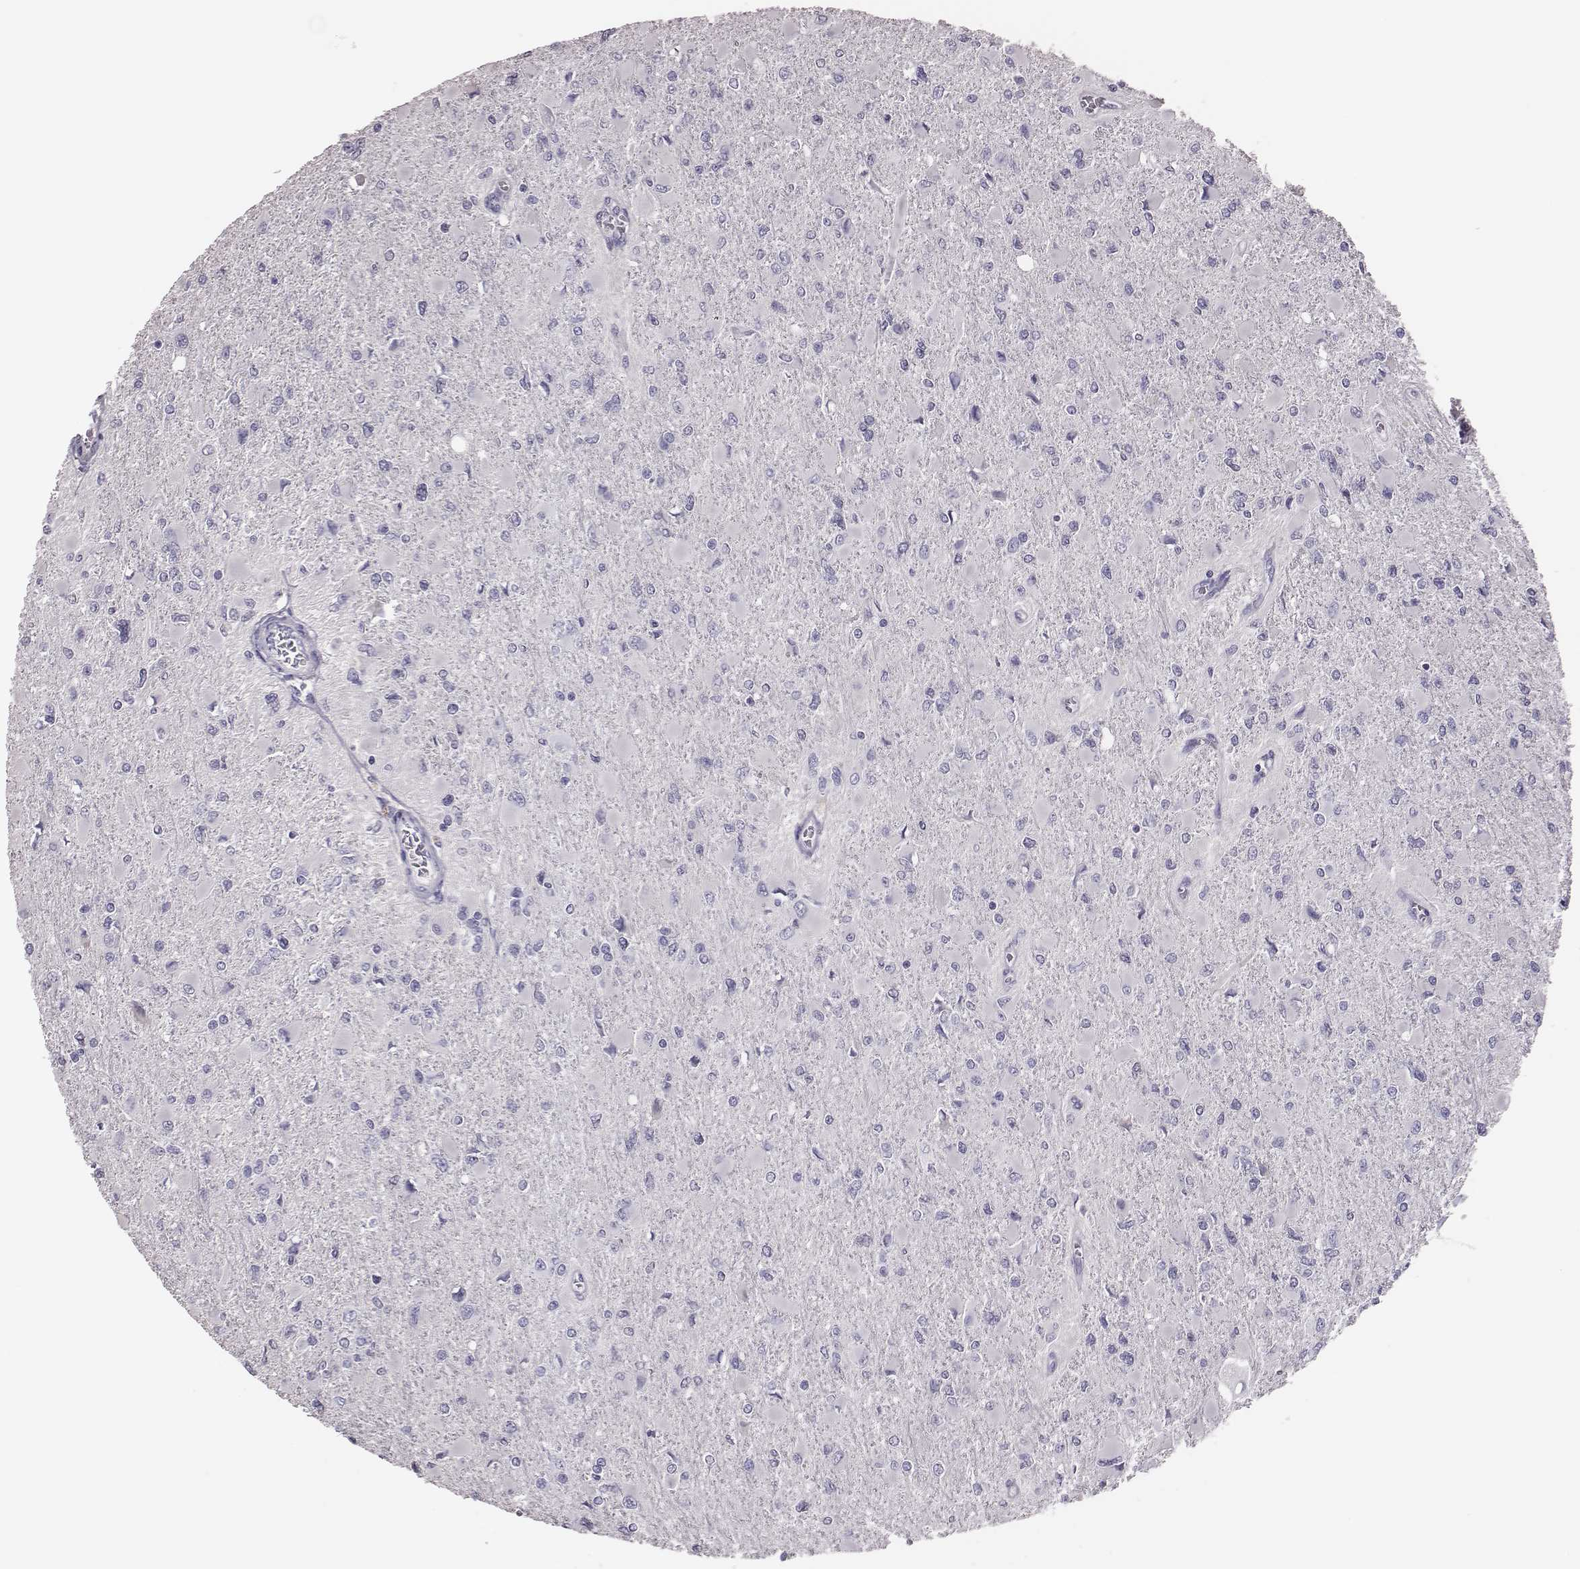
{"staining": {"intensity": "negative", "quantity": "none", "location": "none"}, "tissue": "glioma", "cell_type": "Tumor cells", "image_type": "cancer", "snomed": [{"axis": "morphology", "description": "Glioma, malignant, High grade"}, {"axis": "topography", "description": "Cerebral cortex"}], "caption": "Tumor cells show no significant expression in high-grade glioma (malignant).", "gene": "P2RY10", "patient": {"sex": "female", "age": 36}}